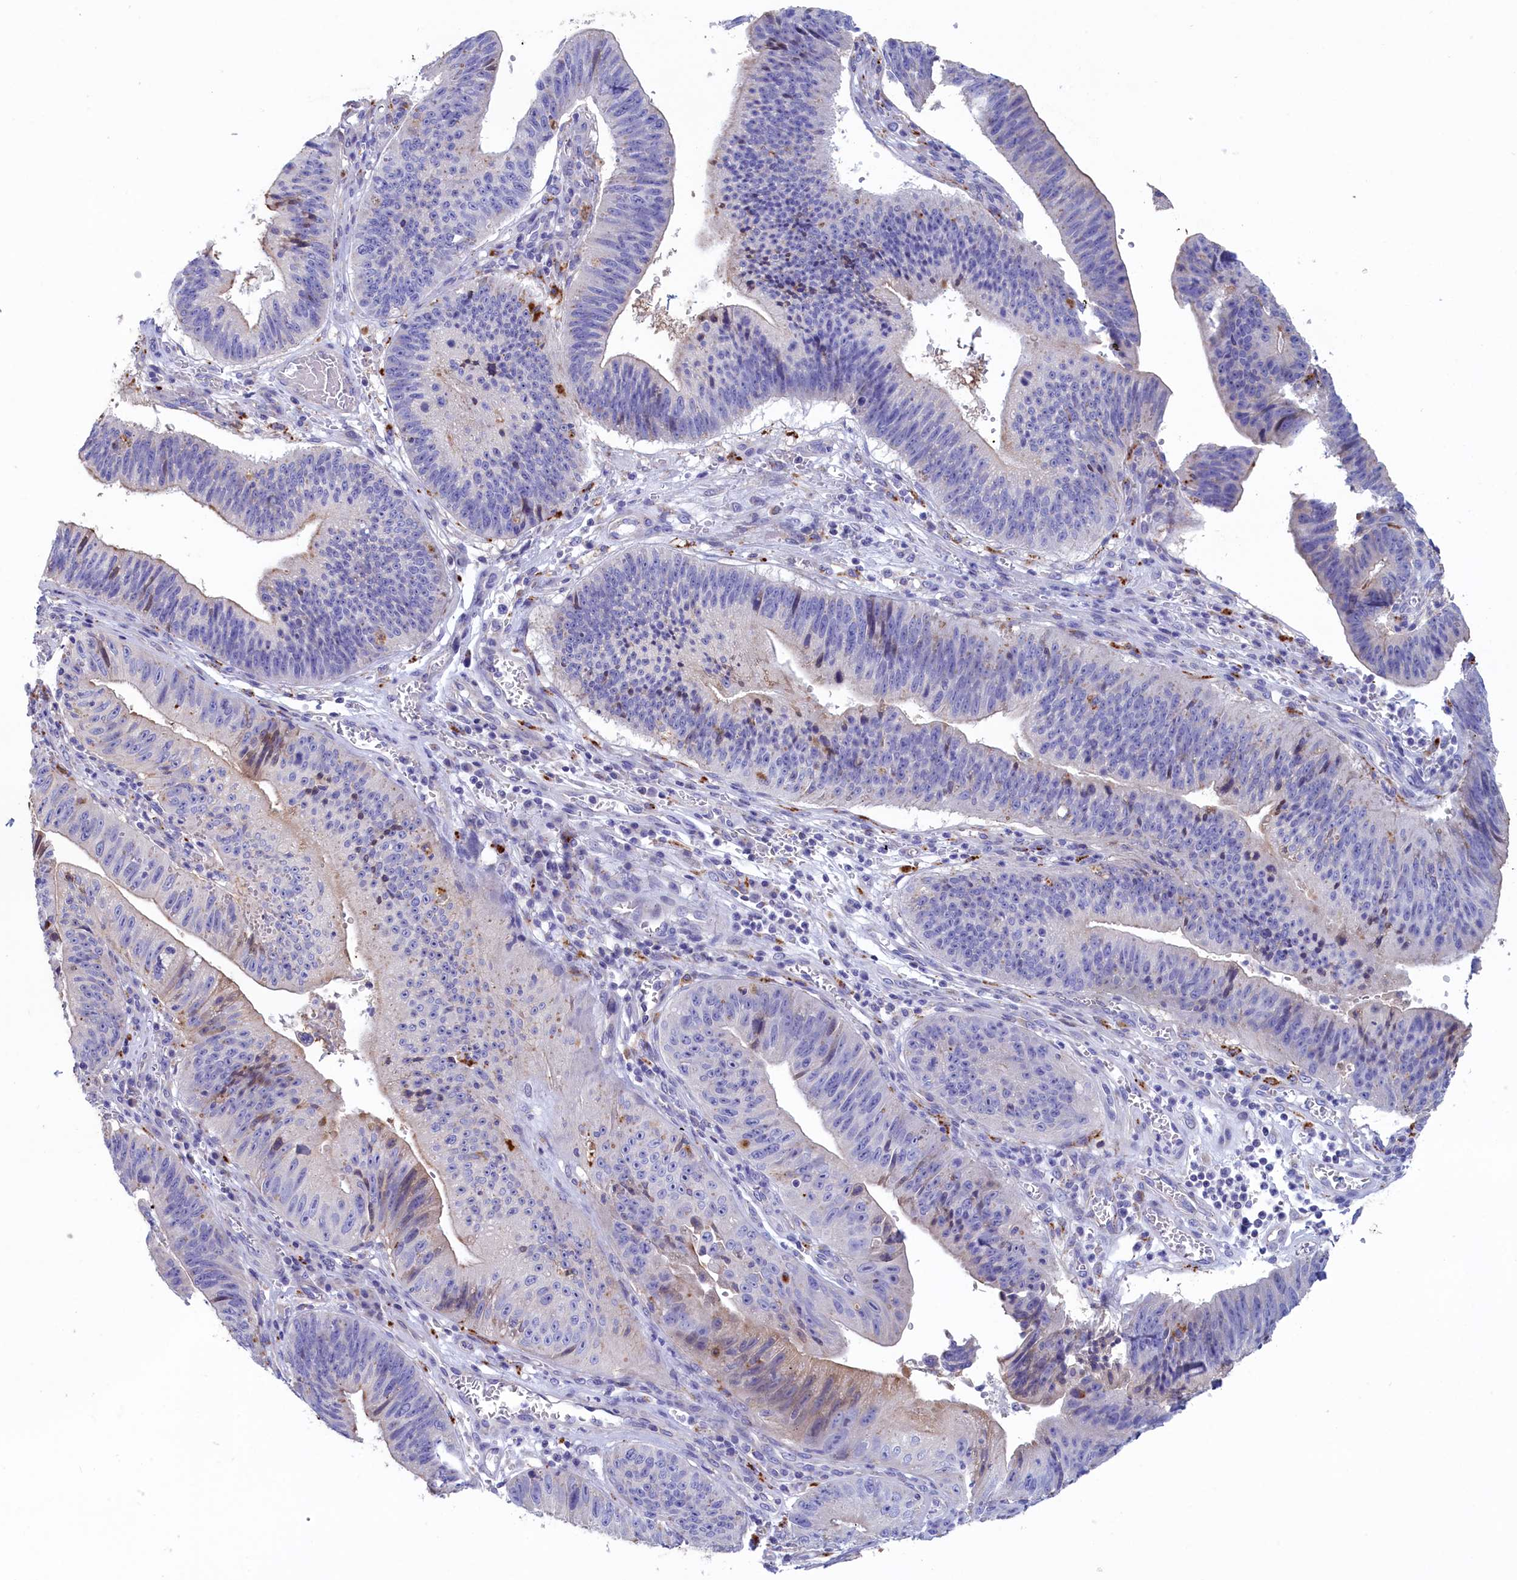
{"staining": {"intensity": "negative", "quantity": "none", "location": "none"}, "tissue": "stomach cancer", "cell_type": "Tumor cells", "image_type": "cancer", "snomed": [{"axis": "morphology", "description": "Adenocarcinoma, NOS"}, {"axis": "topography", "description": "Stomach"}], "caption": "Human adenocarcinoma (stomach) stained for a protein using immunohistochemistry (IHC) exhibits no staining in tumor cells.", "gene": "WDR6", "patient": {"sex": "male", "age": 59}}